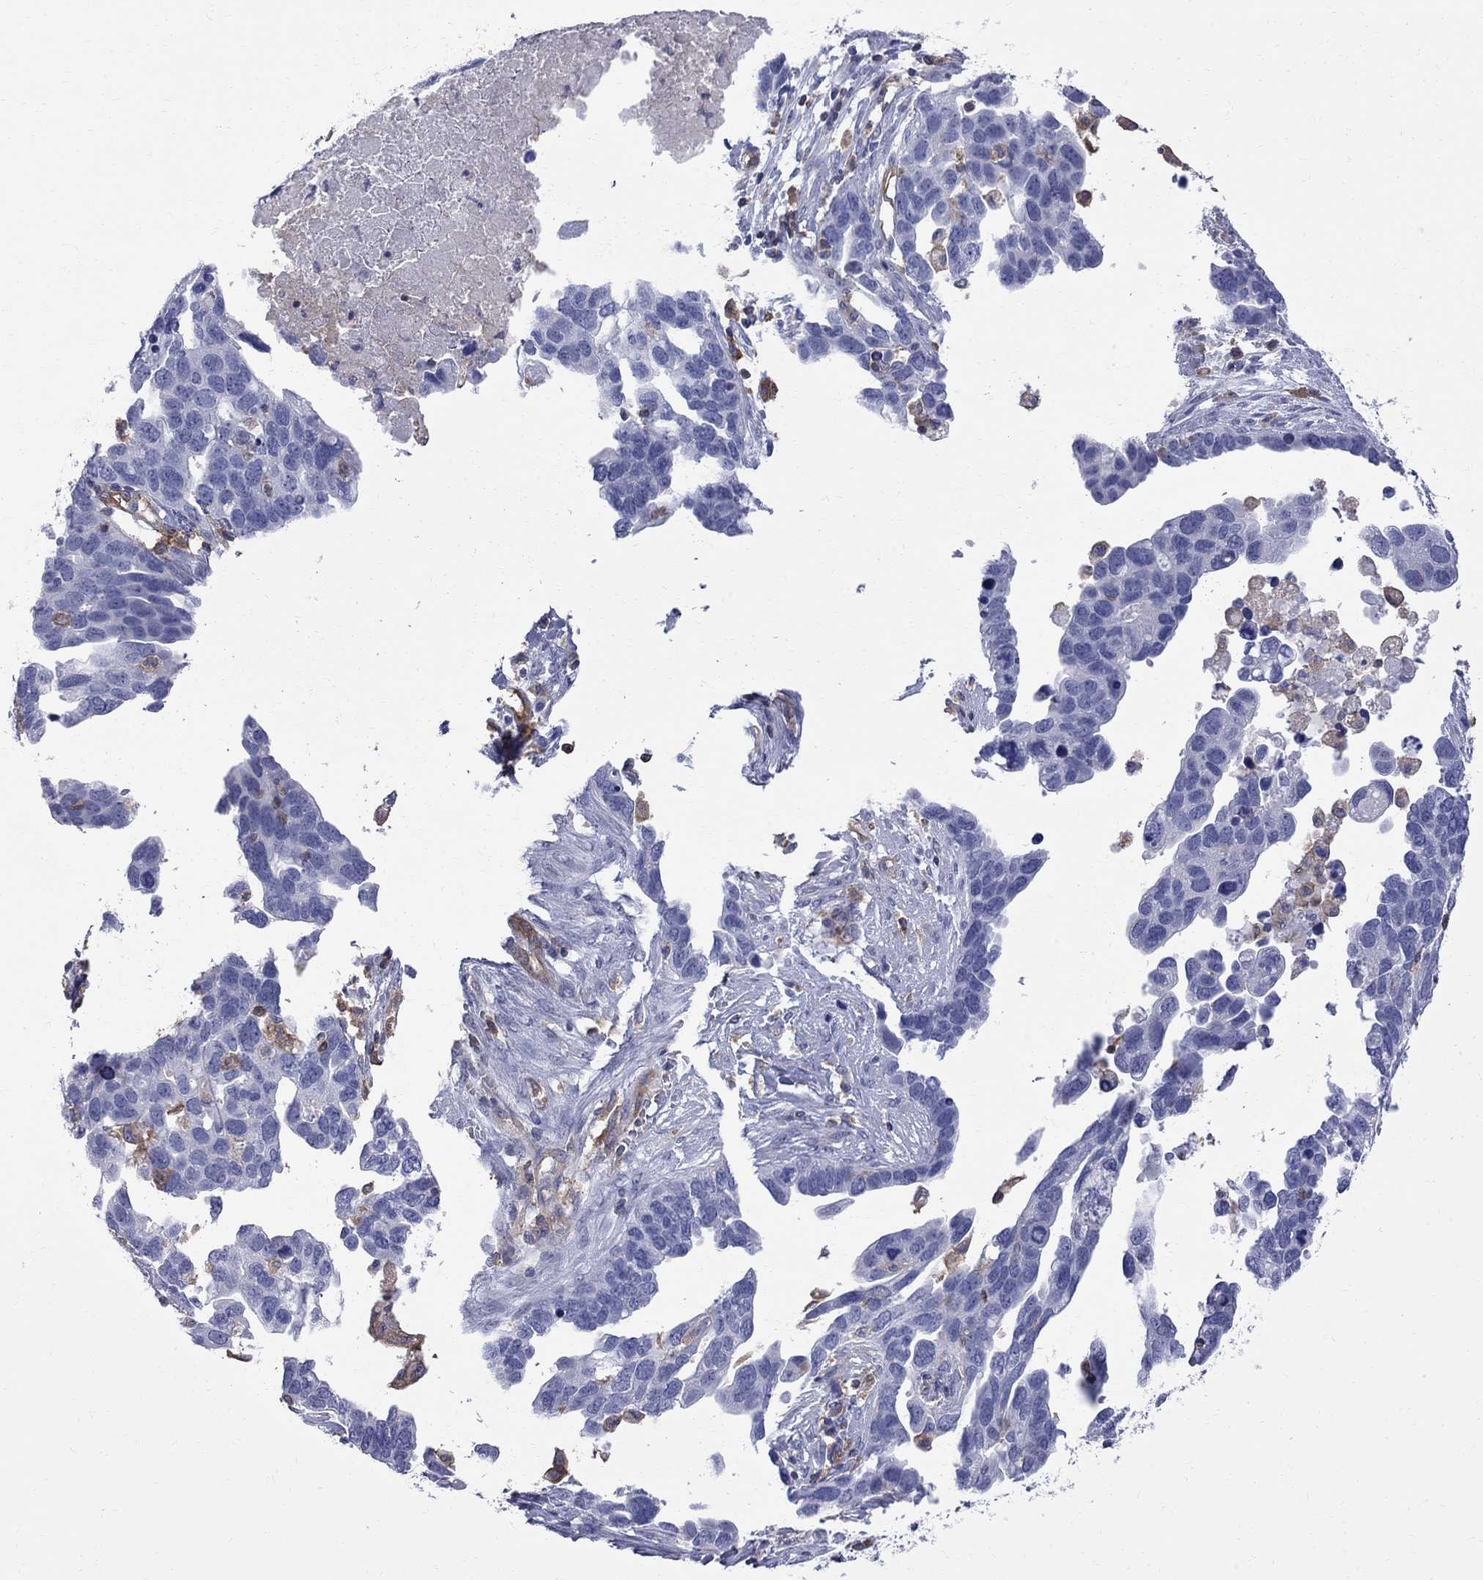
{"staining": {"intensity": "negative", "quantity": "none", "location": "none"}, "tissue": "ovarian cancer", "cell_type": "Tumor cells", "image_type": "cancer", "snomed": [{"axis": "morphology", "description": "Cystadenocarcinoma, serous, NOS"}, {"axis": "topography", "description": "Ovary"}], "caption": "A photomicrograph of ovarian cancer (serous cystadenocarcinoma) stained for a protein demonstrates no brown staining in tumor cells.", "gene": "ABI3", "patient": {"sex": "female", "age": 54}}